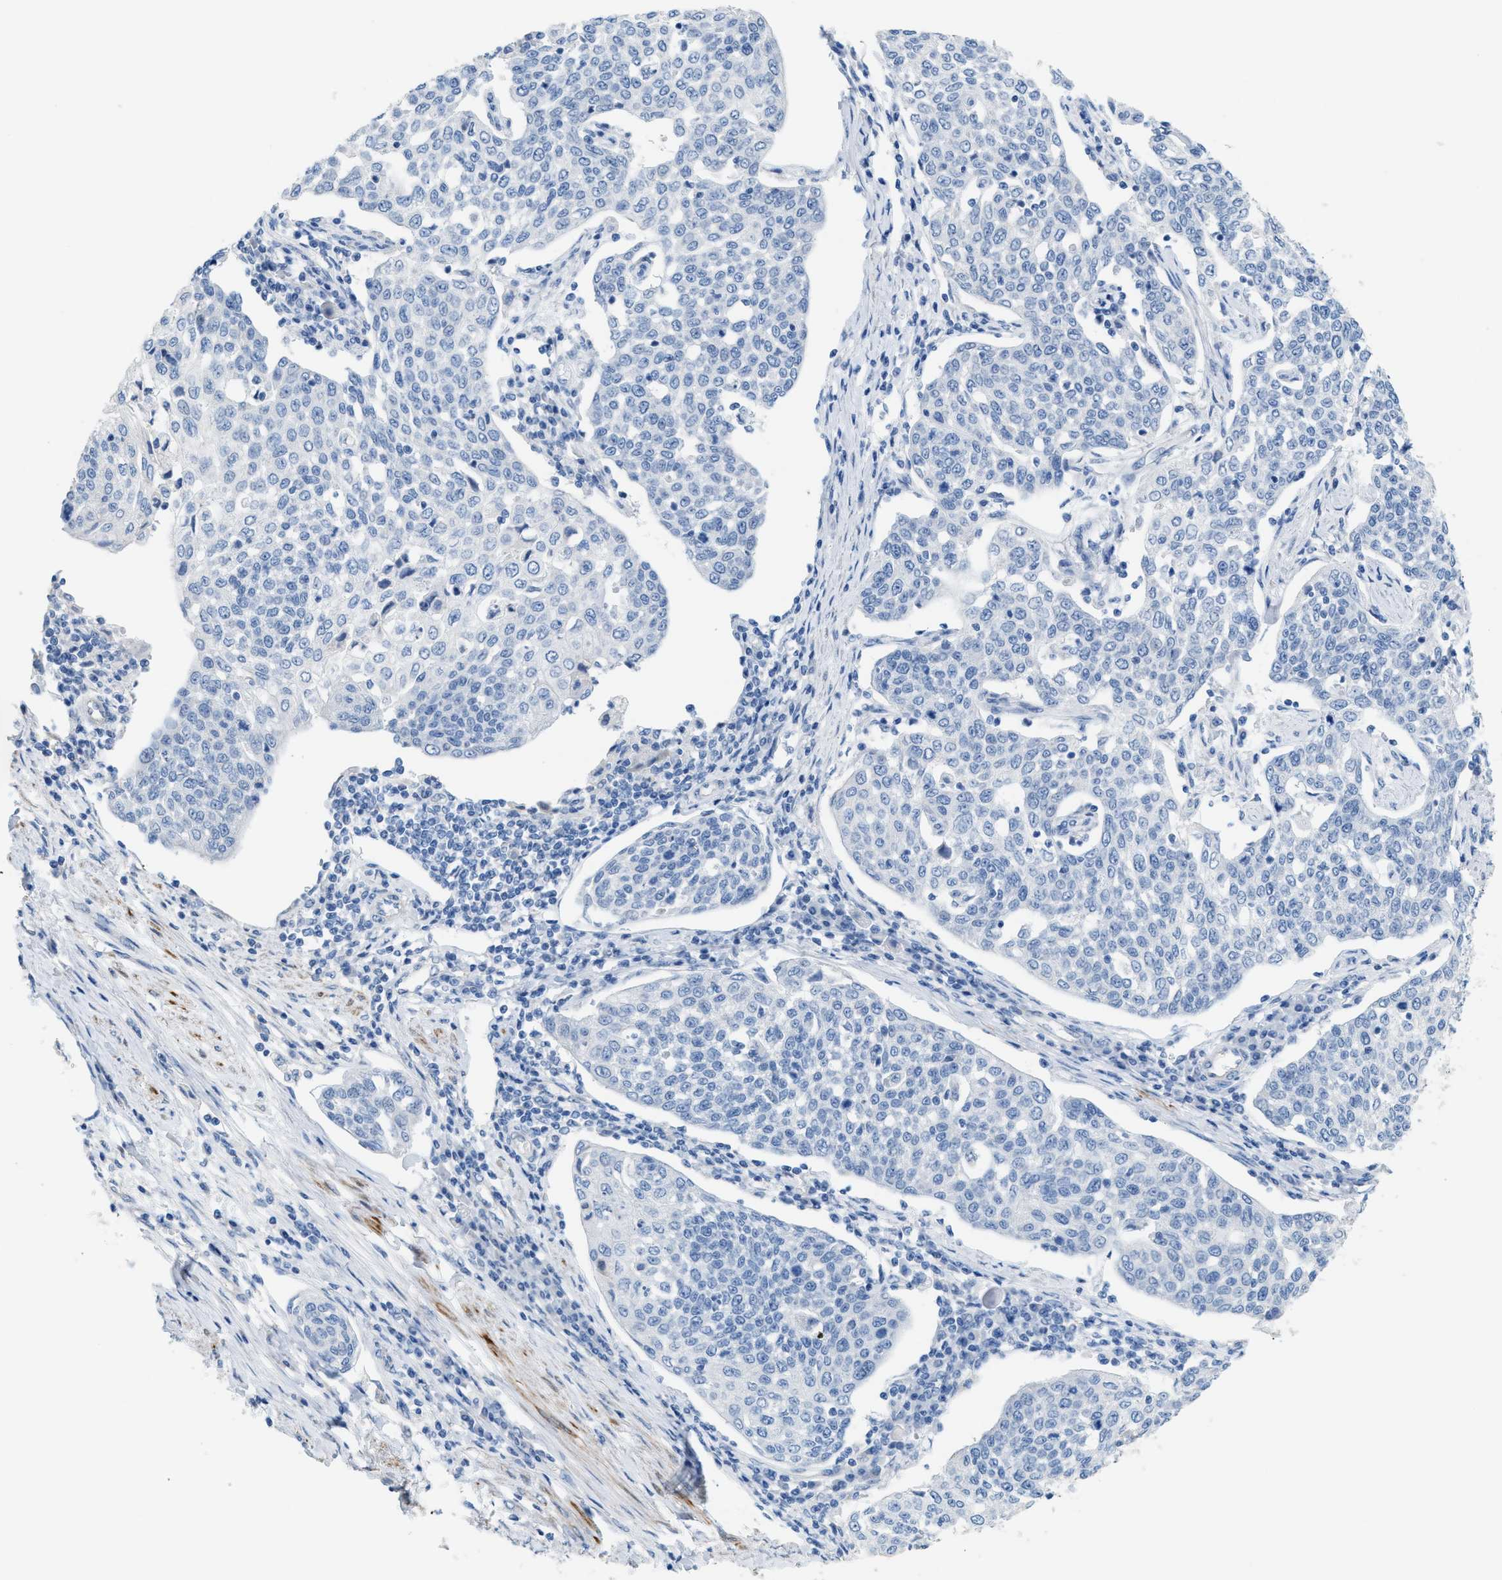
{"staining": {"intensity": "negative", "quantity": "none", "location": "none"}, "tissue": "cervical cancer", "cell_type": "Tumor cells", "image_type": "cancer", "snomed": [{"axis": "morphology", "description": "Squamous cell carcinoma, NOS"}, {"axis": "topography", "description": "Cervix"}], "caption": "Tumor cells show no significant positivity in cervical squamous cell carcinoma.", "gene": "MPP3", "patient": {"sex": "female", "age": 34}}